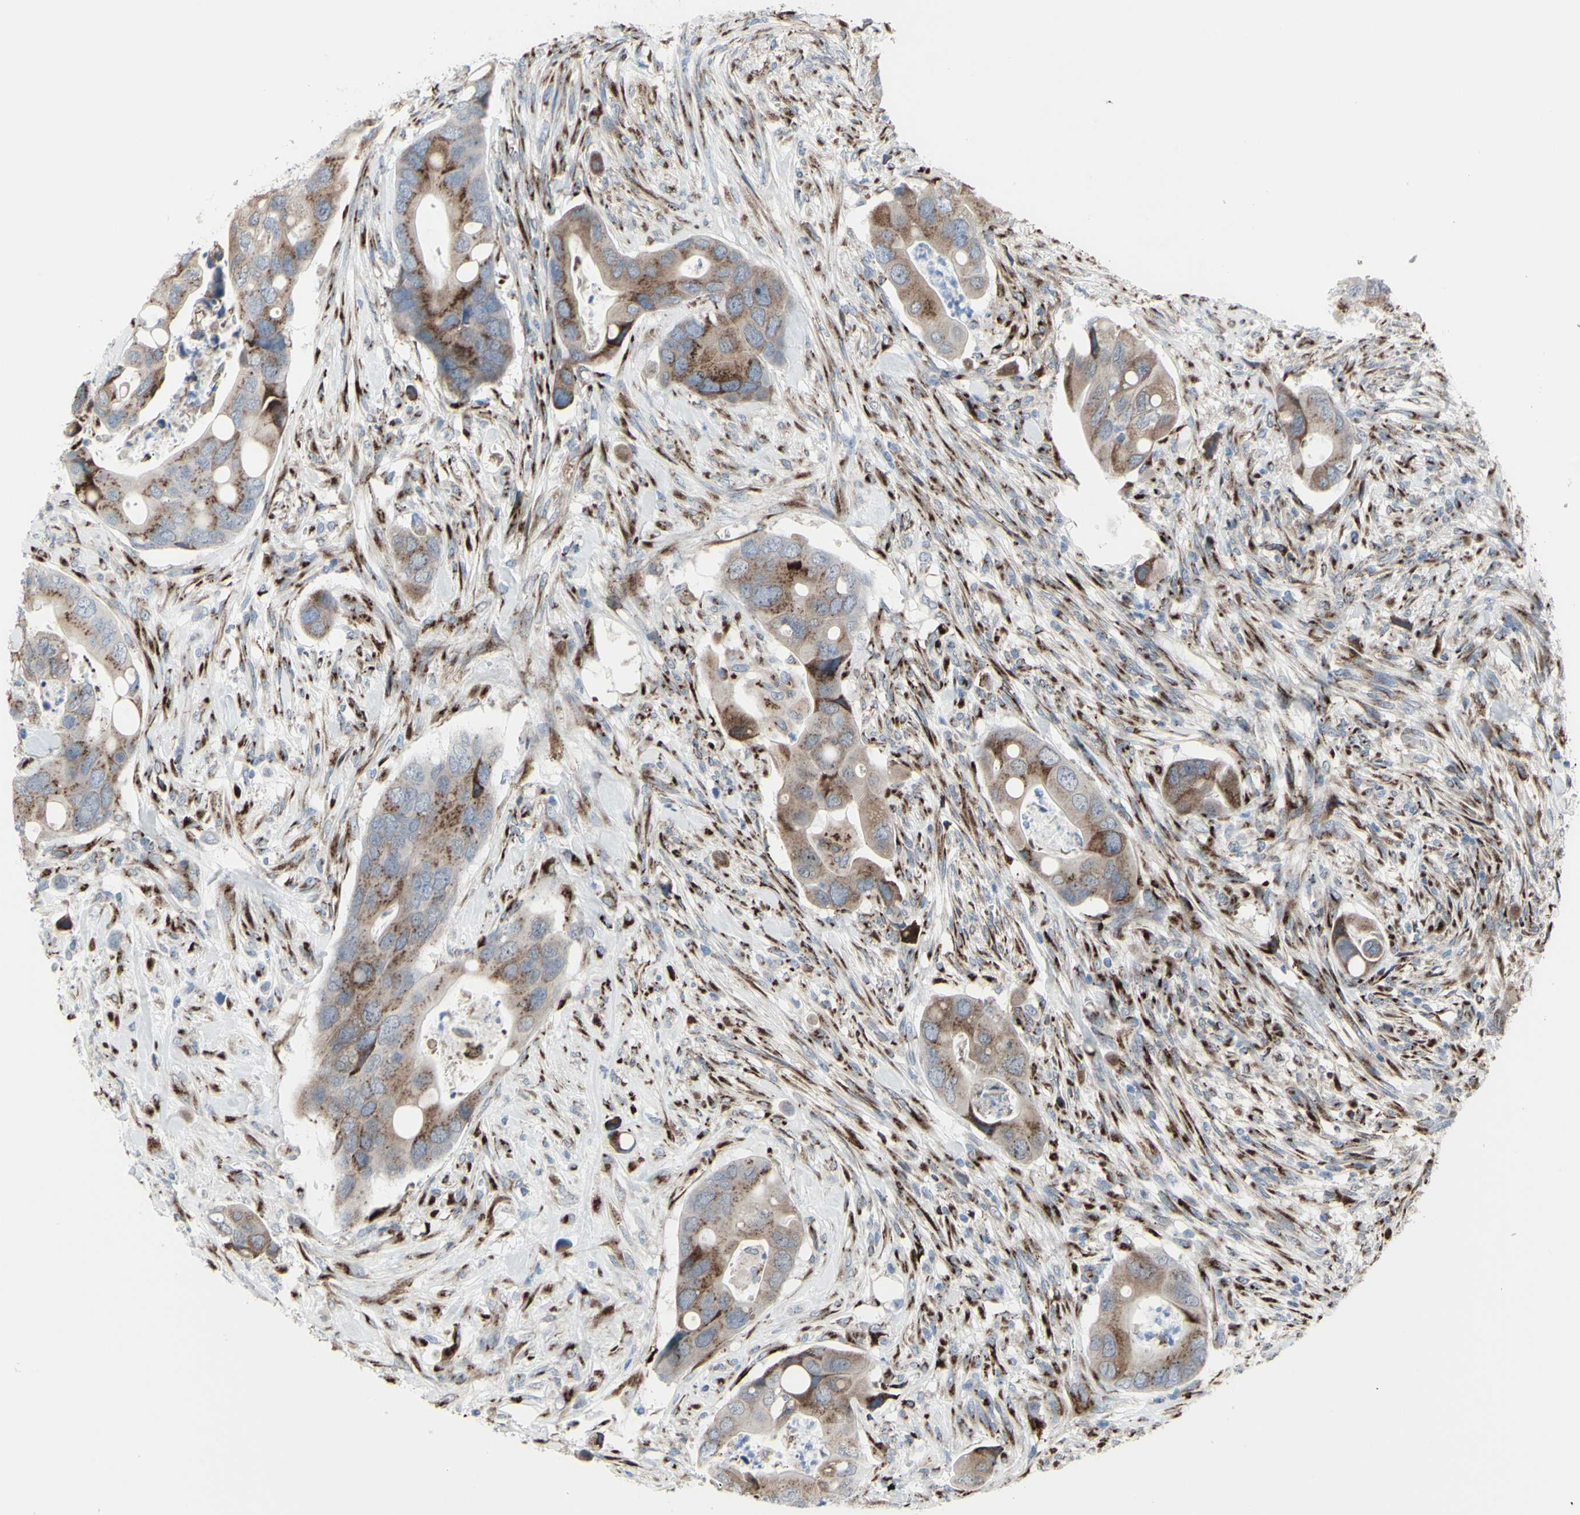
{"staining": {"intensity": "moderate", "quantity": ">75%", "location": "cytoplasmic/membranous"}, "tissue": "colorectal cancer", "cell_type": "Tumor cells", "image_type": "cancer", "snomed": [{"axis": "morphology", "description": "Adenocarcinoma, NOS"}, {"axis": "topography", "description": "Rectum"}], "caption": "IHC photomicrograph of neoplastic tissue: human colorectal cancer stained using immunohistochemistry exhibits medium levels of moderate protein expression localized specifically in the cytoplasmic/membranous of tumor cells, appearing as a cytoplasmic/membranous brown color.", "gene": "GLG1", "patient": {"sex": "female", "age": 57}}